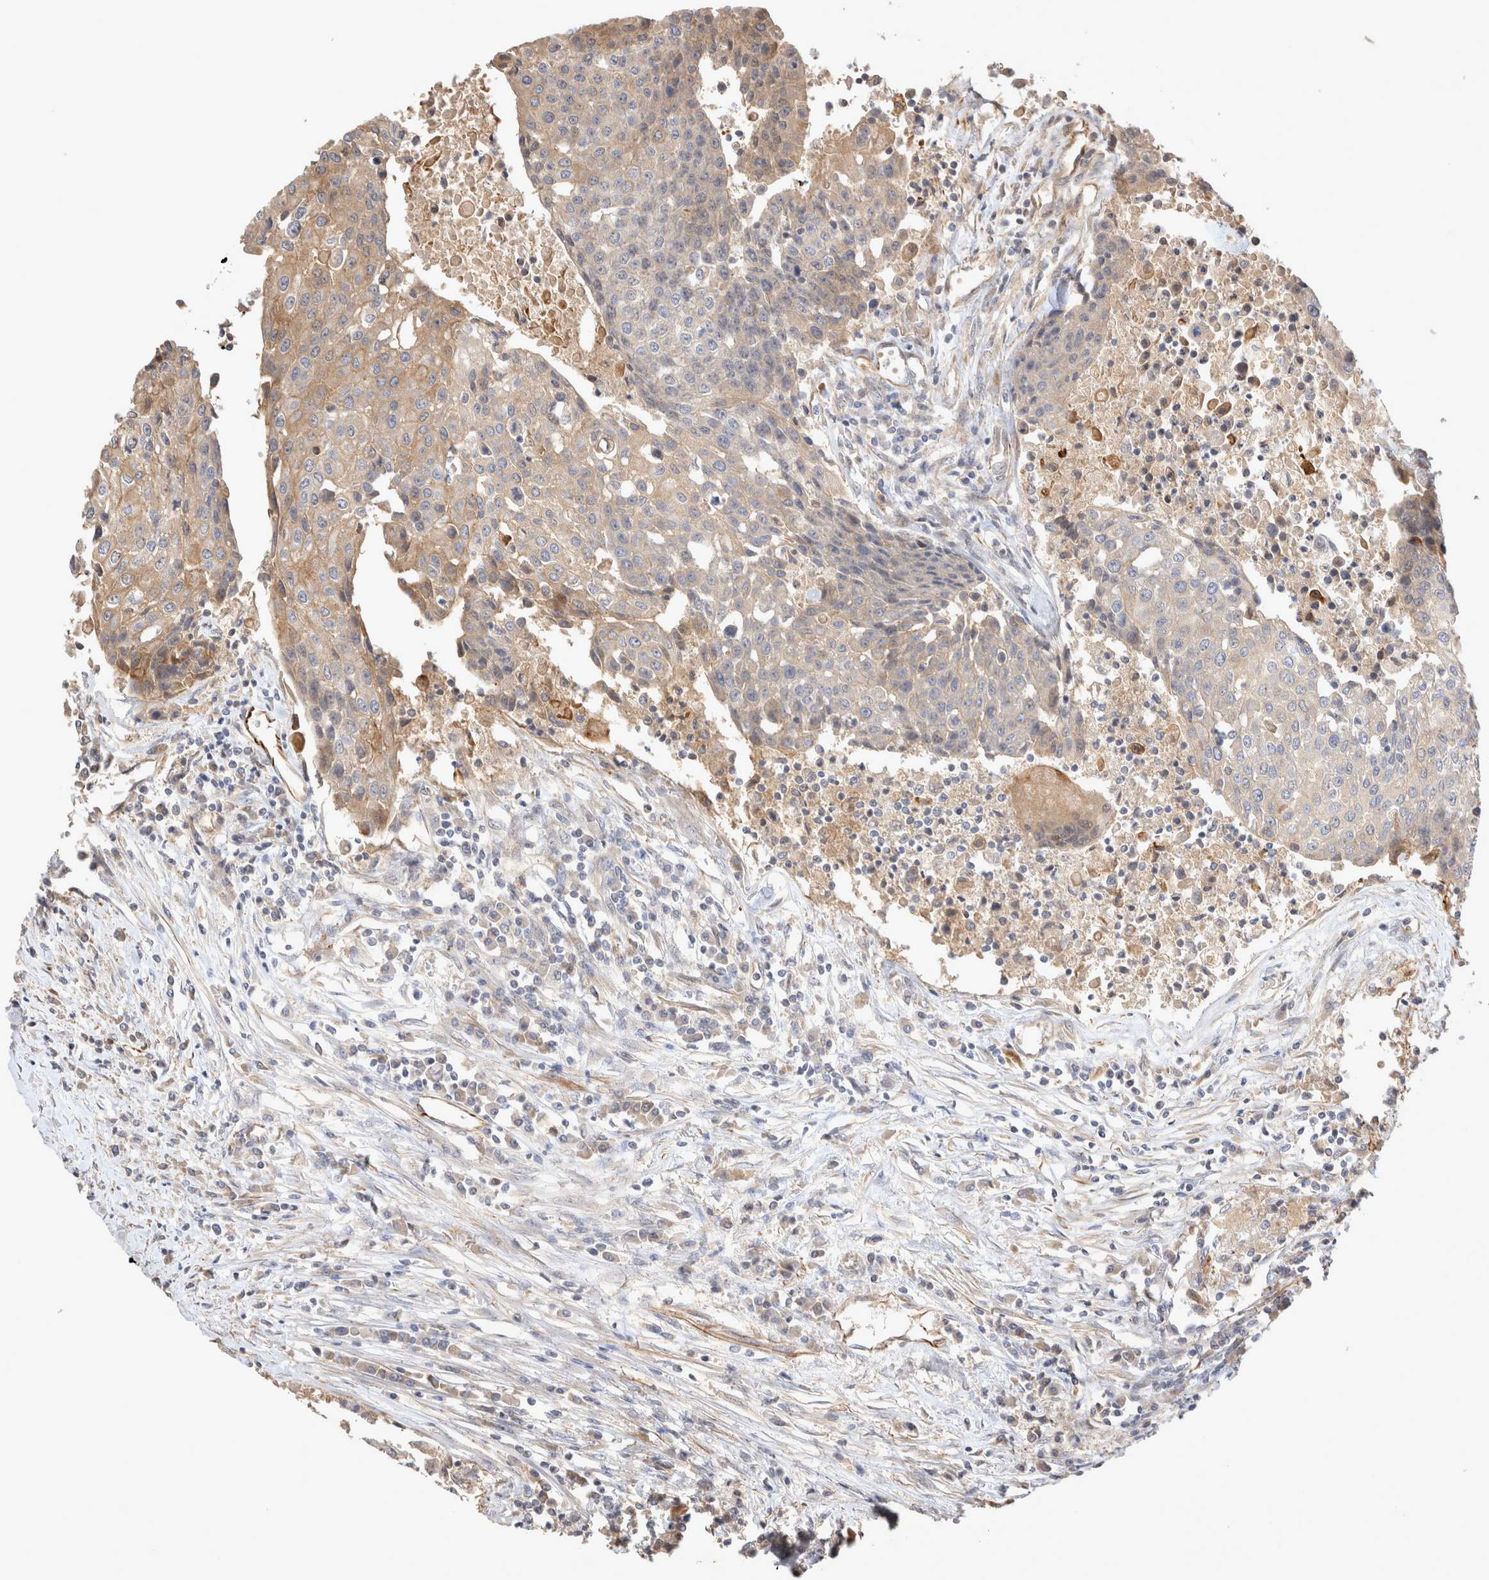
{"staining": {"intensity": "weak", "quantity": "25%-75%", "location": "cytoplasmic/membranous"}, "tissue": "urothelial cancer", "cell_type": "Tumor cells", "image_type": "cancer", "snomed": [{"axis": "morphology", "description": "Urothelial carcinoma, High grade"}, {"axis": "topography", "description": "Urinary bladder"}], "caption": "A photomicrograph of human urothelial cancer stained for a protein reveals weak cytoplasmic/membranous brown staining in tumor cells. (Stains: DAB (3,3'-diaminobenzidine) in brown, nuclei in blue, Microscopy: brightfield microscopy at high magnification).", "gene": "NMU", "patient": {"sex": "female", "age": 85}}